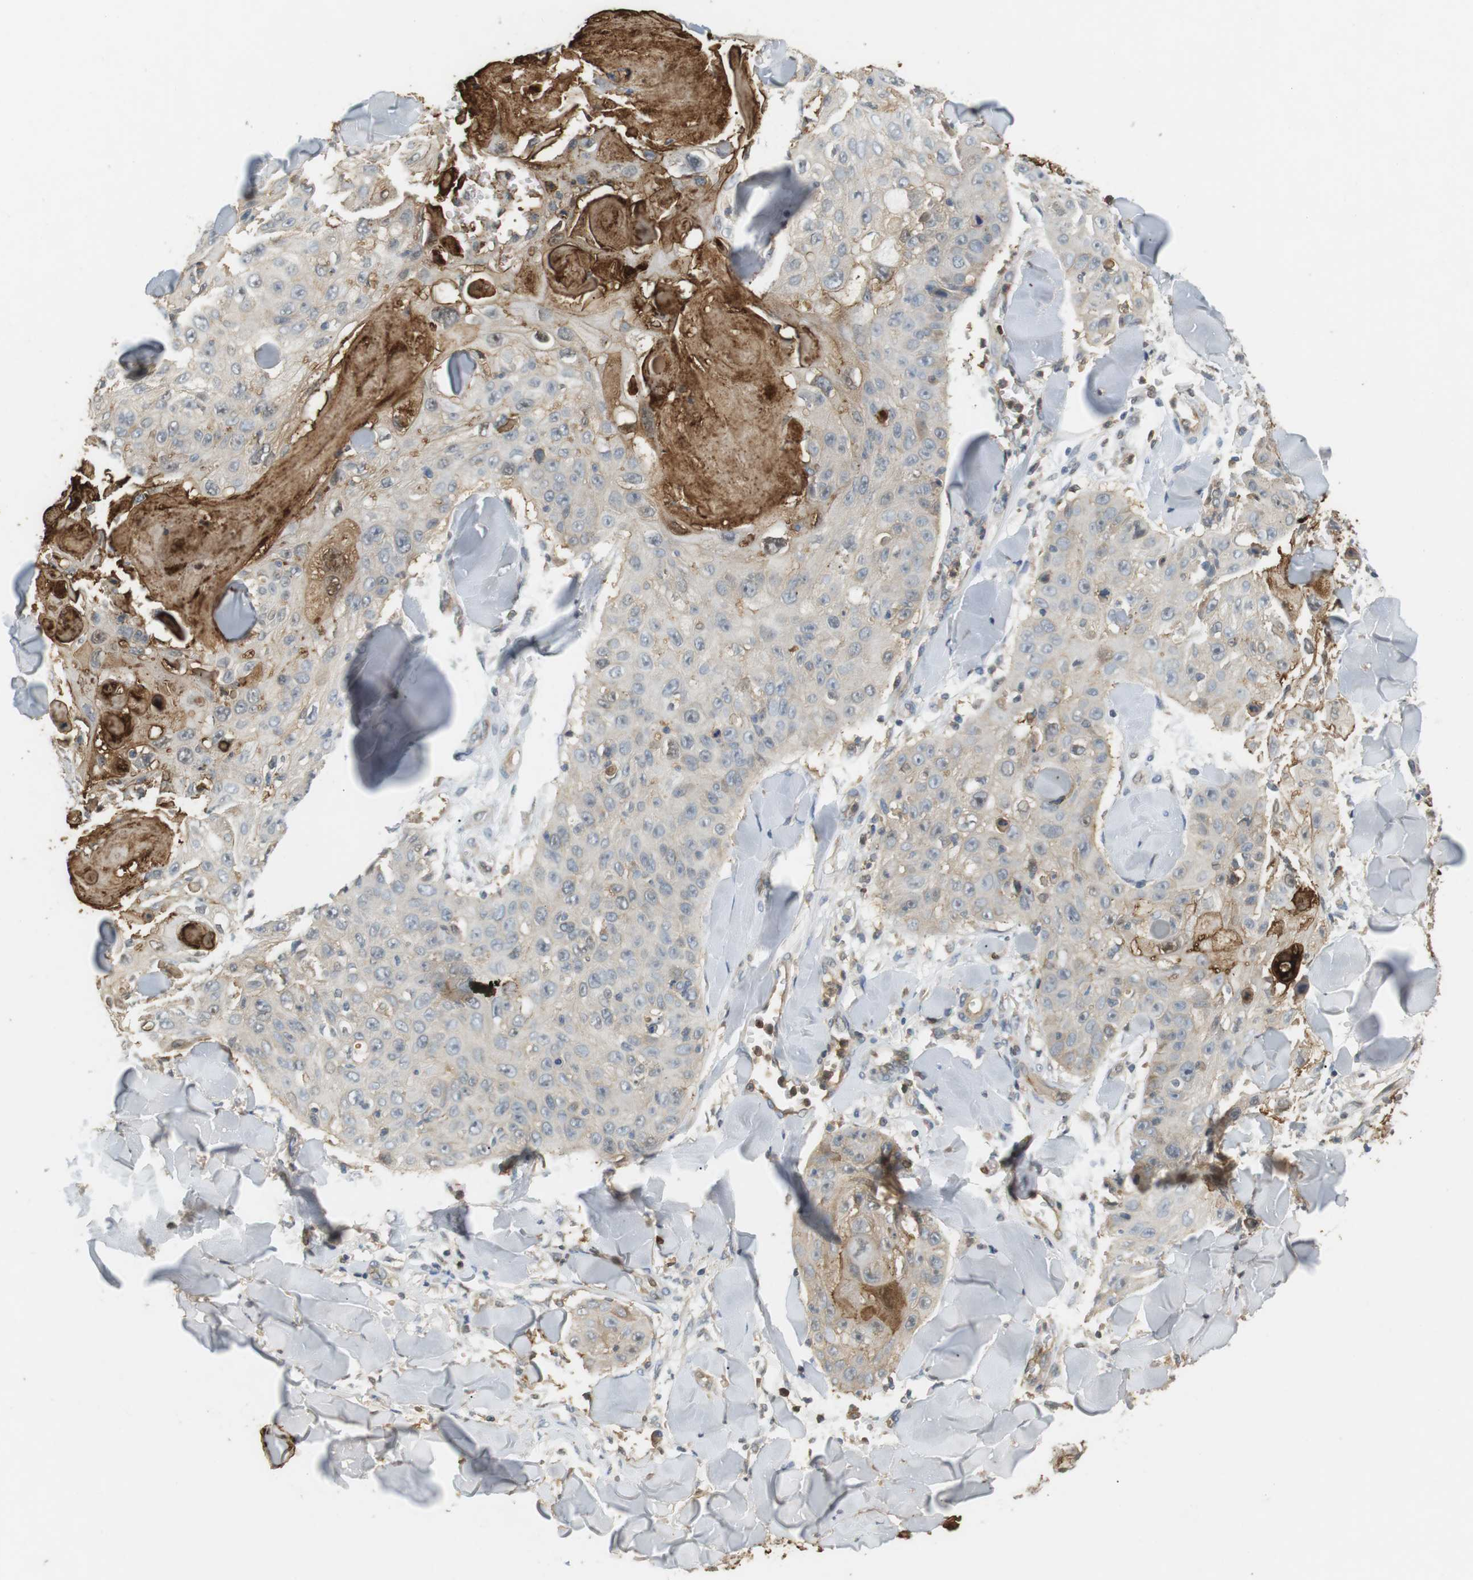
{"staining": {"intensity": "weak", "quantity": "25%-75%", "location": "cytoplasmic/membranous"}, "tissue": "skin cancer", "cell_type": "Tumor cells", "image_type": "cancer", "snomed": [{"axis": "morphology", "description": "Squamous cell carcinoma, NOS"}, {"axis": "topography", "description": "Skin"}], "caption": "The histopathology image exhibits immunohistochemical staining of skin cancer (squamous cell carcinoma). There is weak cytoplasmic/membranous staining is seen in about 25%-75% of tumor cells.", "gene": "P2RY1", "patient": {"sex": "male", "age": 86}}